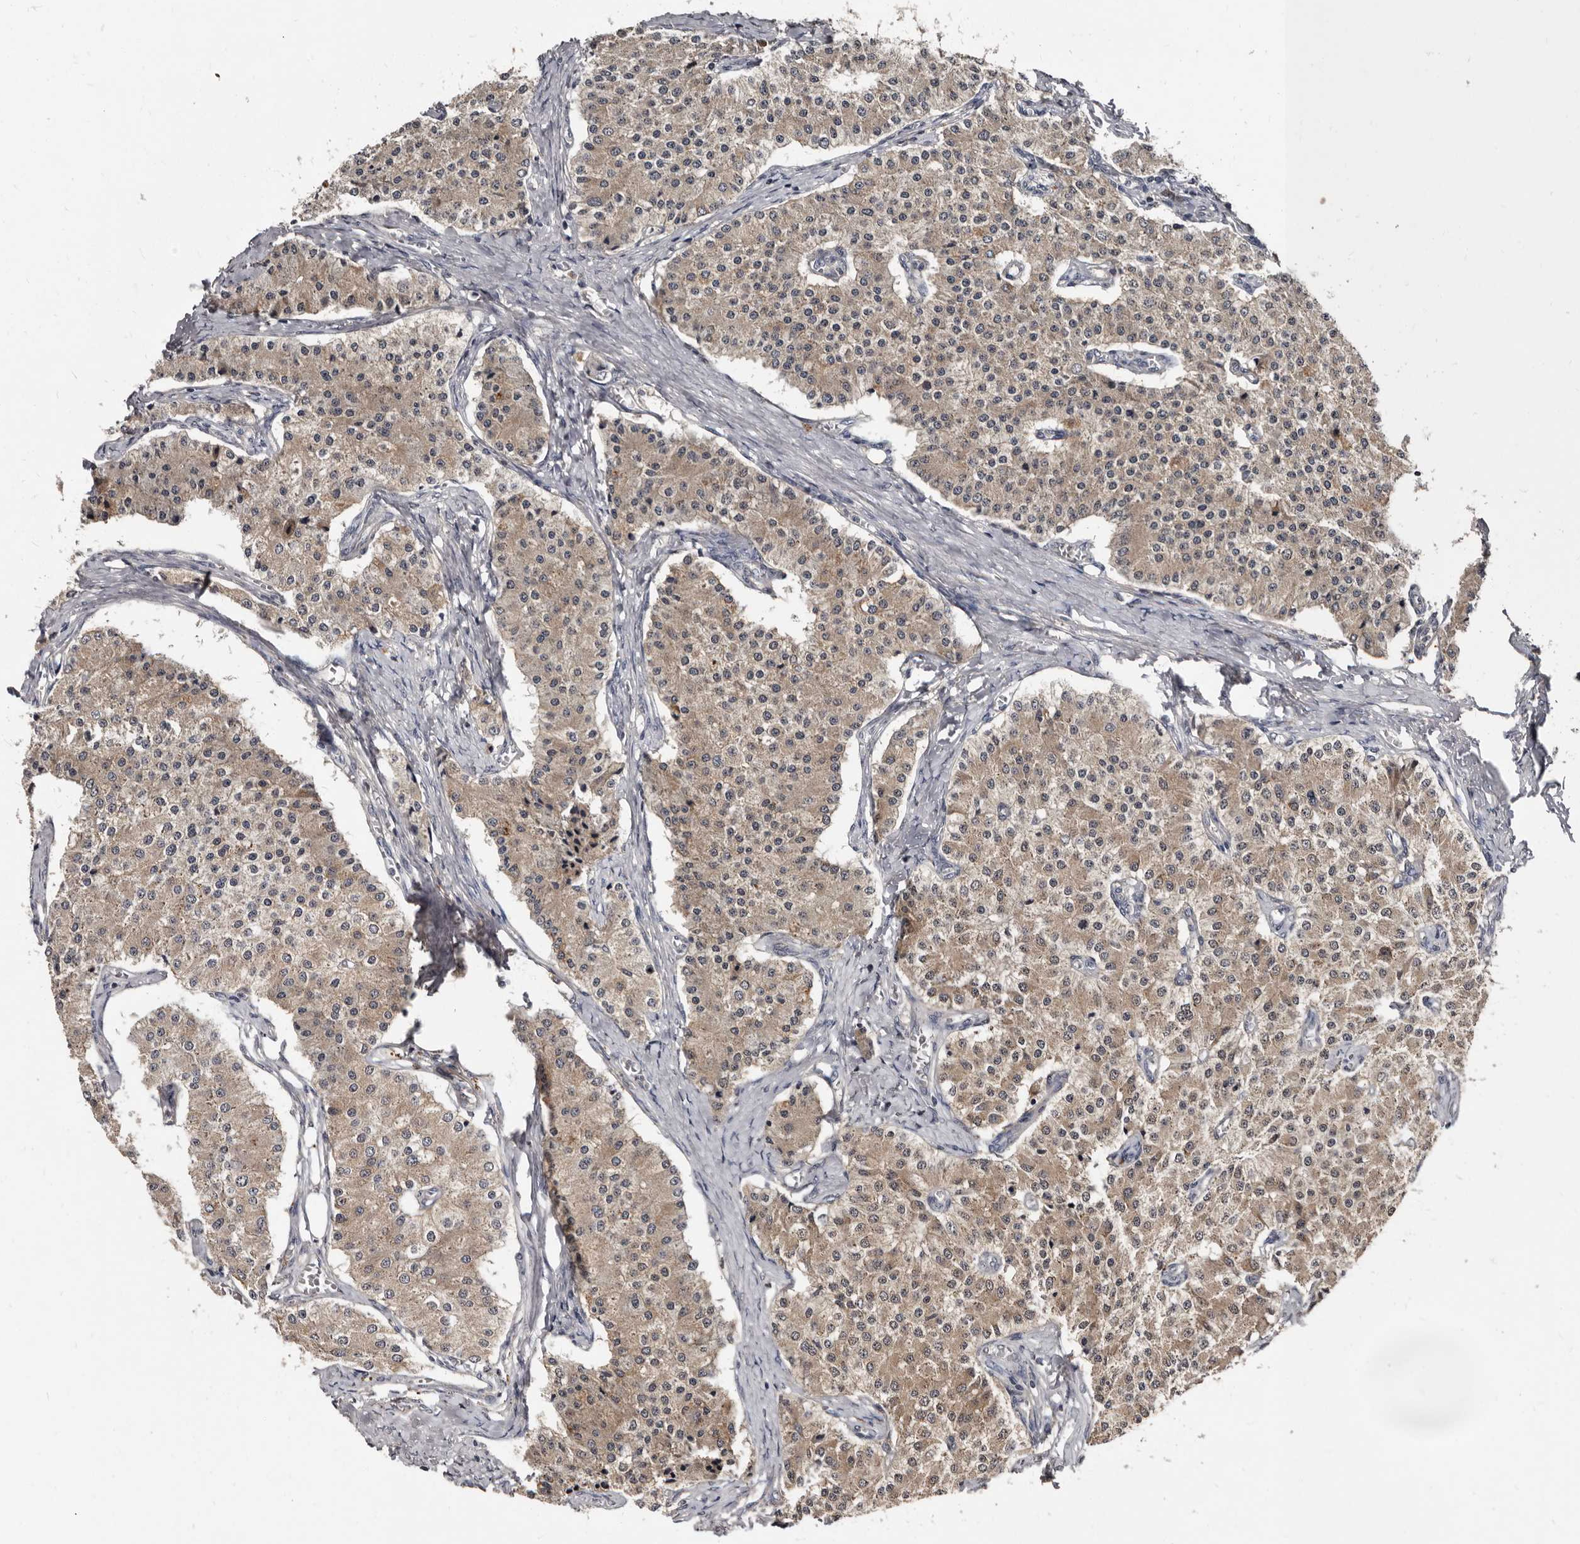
{"staining": {"intensity": "weak", "quantity": ">75%", "location": "cytoplasmic/membranous"}, "tissue": "carcinoid", "cell_type": "Tumor cells", "image_type": "cancer", "snomed": [{"axis": "morphology", "description": "Carcinoid, malignant, NOS"}, {"axis": "topography", "description": "Colon"}], "caption": "The photomicrograph shows staining of carcinoid, revealing weak cytoplasmic/membranous protein expression (brown color) within tumor cells.", "gene": "PMVK", "patient": {"sex": "female", "age": 52}}